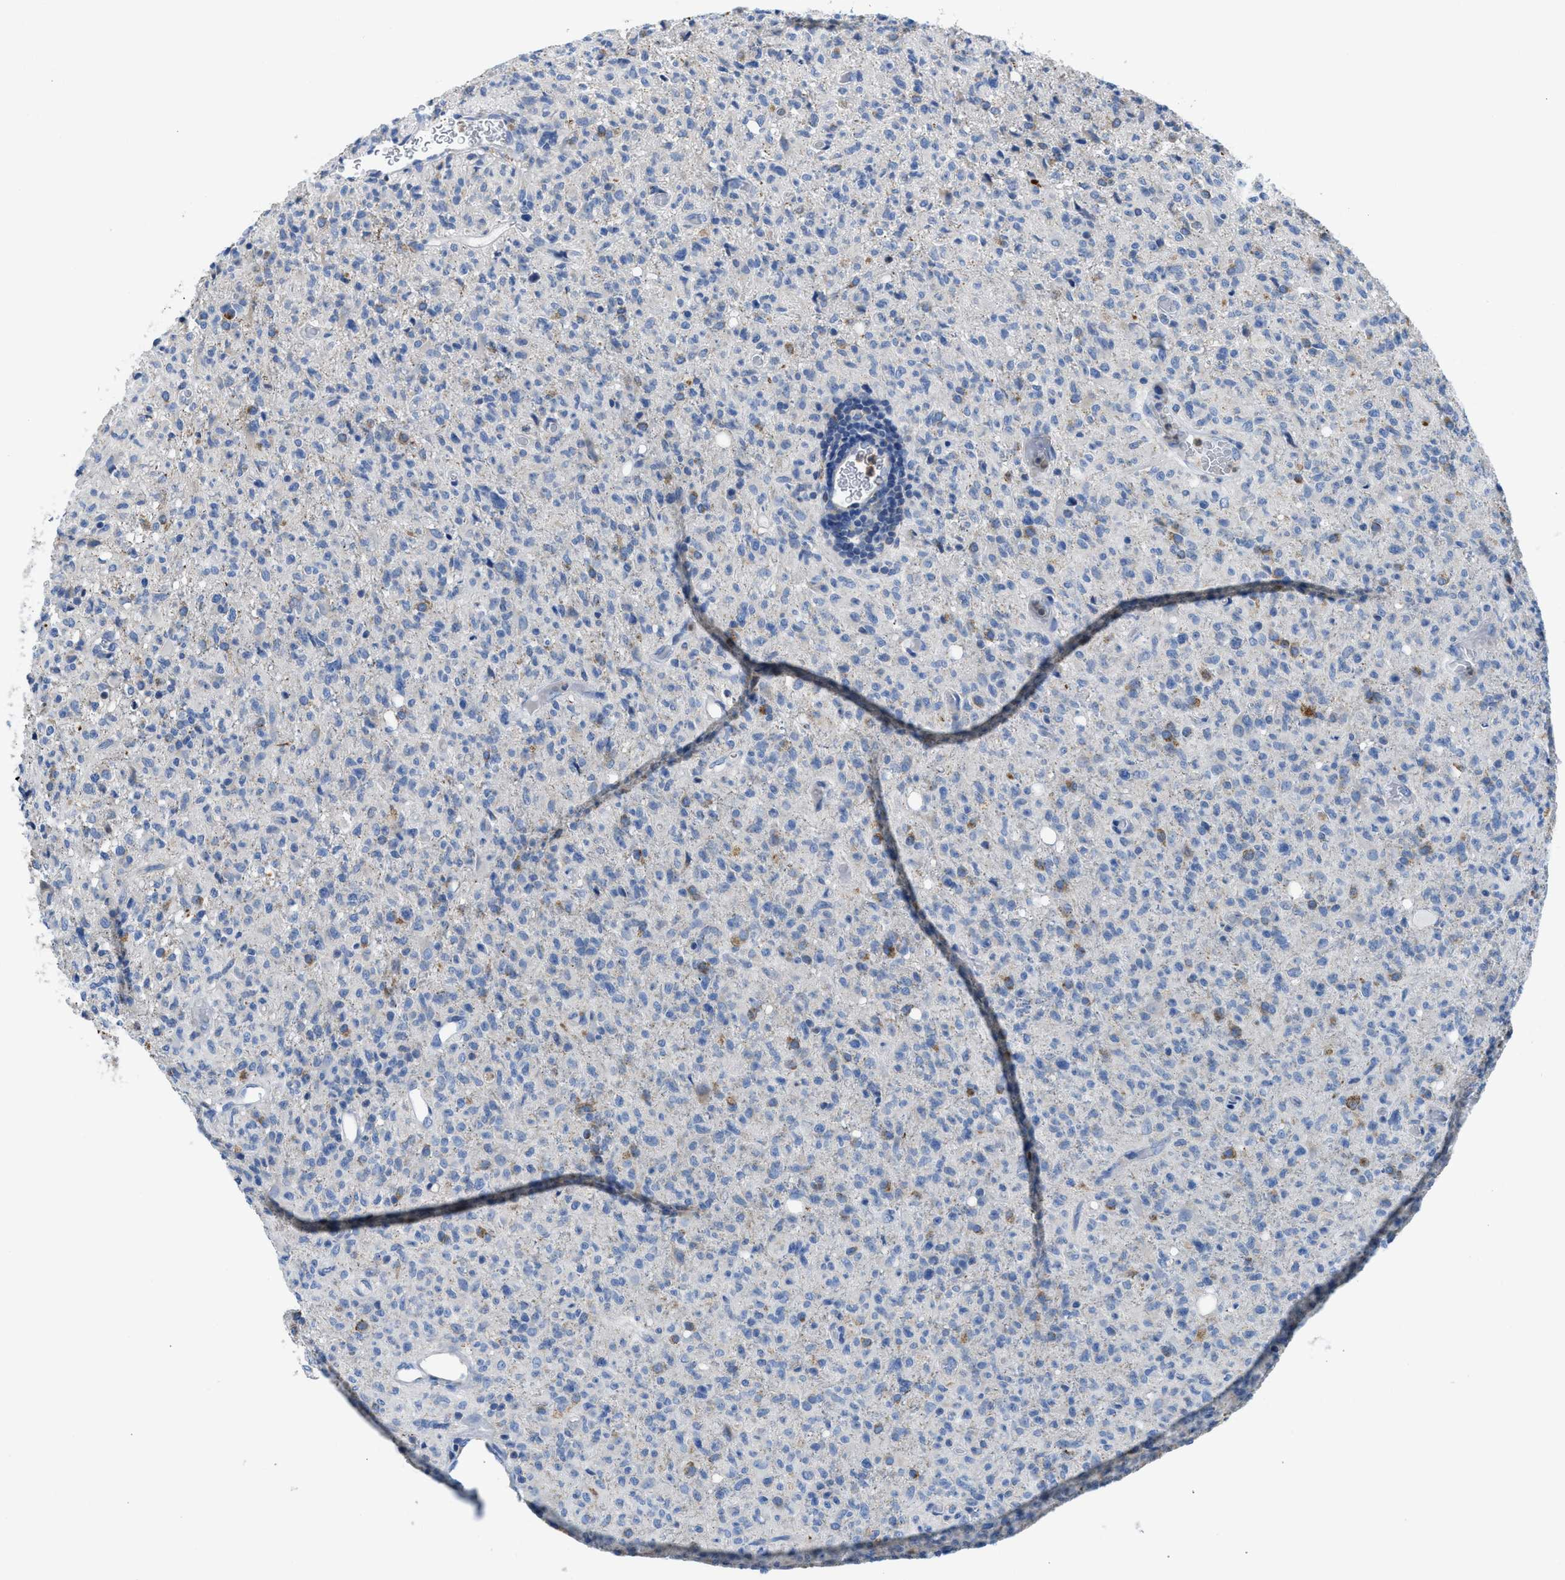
{"staining": {"intensity": "weak", "quantity": "<25%", "location": "cytoplasmic/membranous"}, "tissue": "glioma", "cell_type": "Tumor cells", "image_type": "cancer", "snomed": [{"axis": "morphology", "description": "Glioma, malignant, High grade"}, {"axis": "topography", "description": "Brain"}], "caption": "Malignant high-grade glioma was stained to show a protein in brown. There is no significant expression in tumor cells.", "gene": "SLC25A13", "patient": {"sex": "female", "age": 57}}